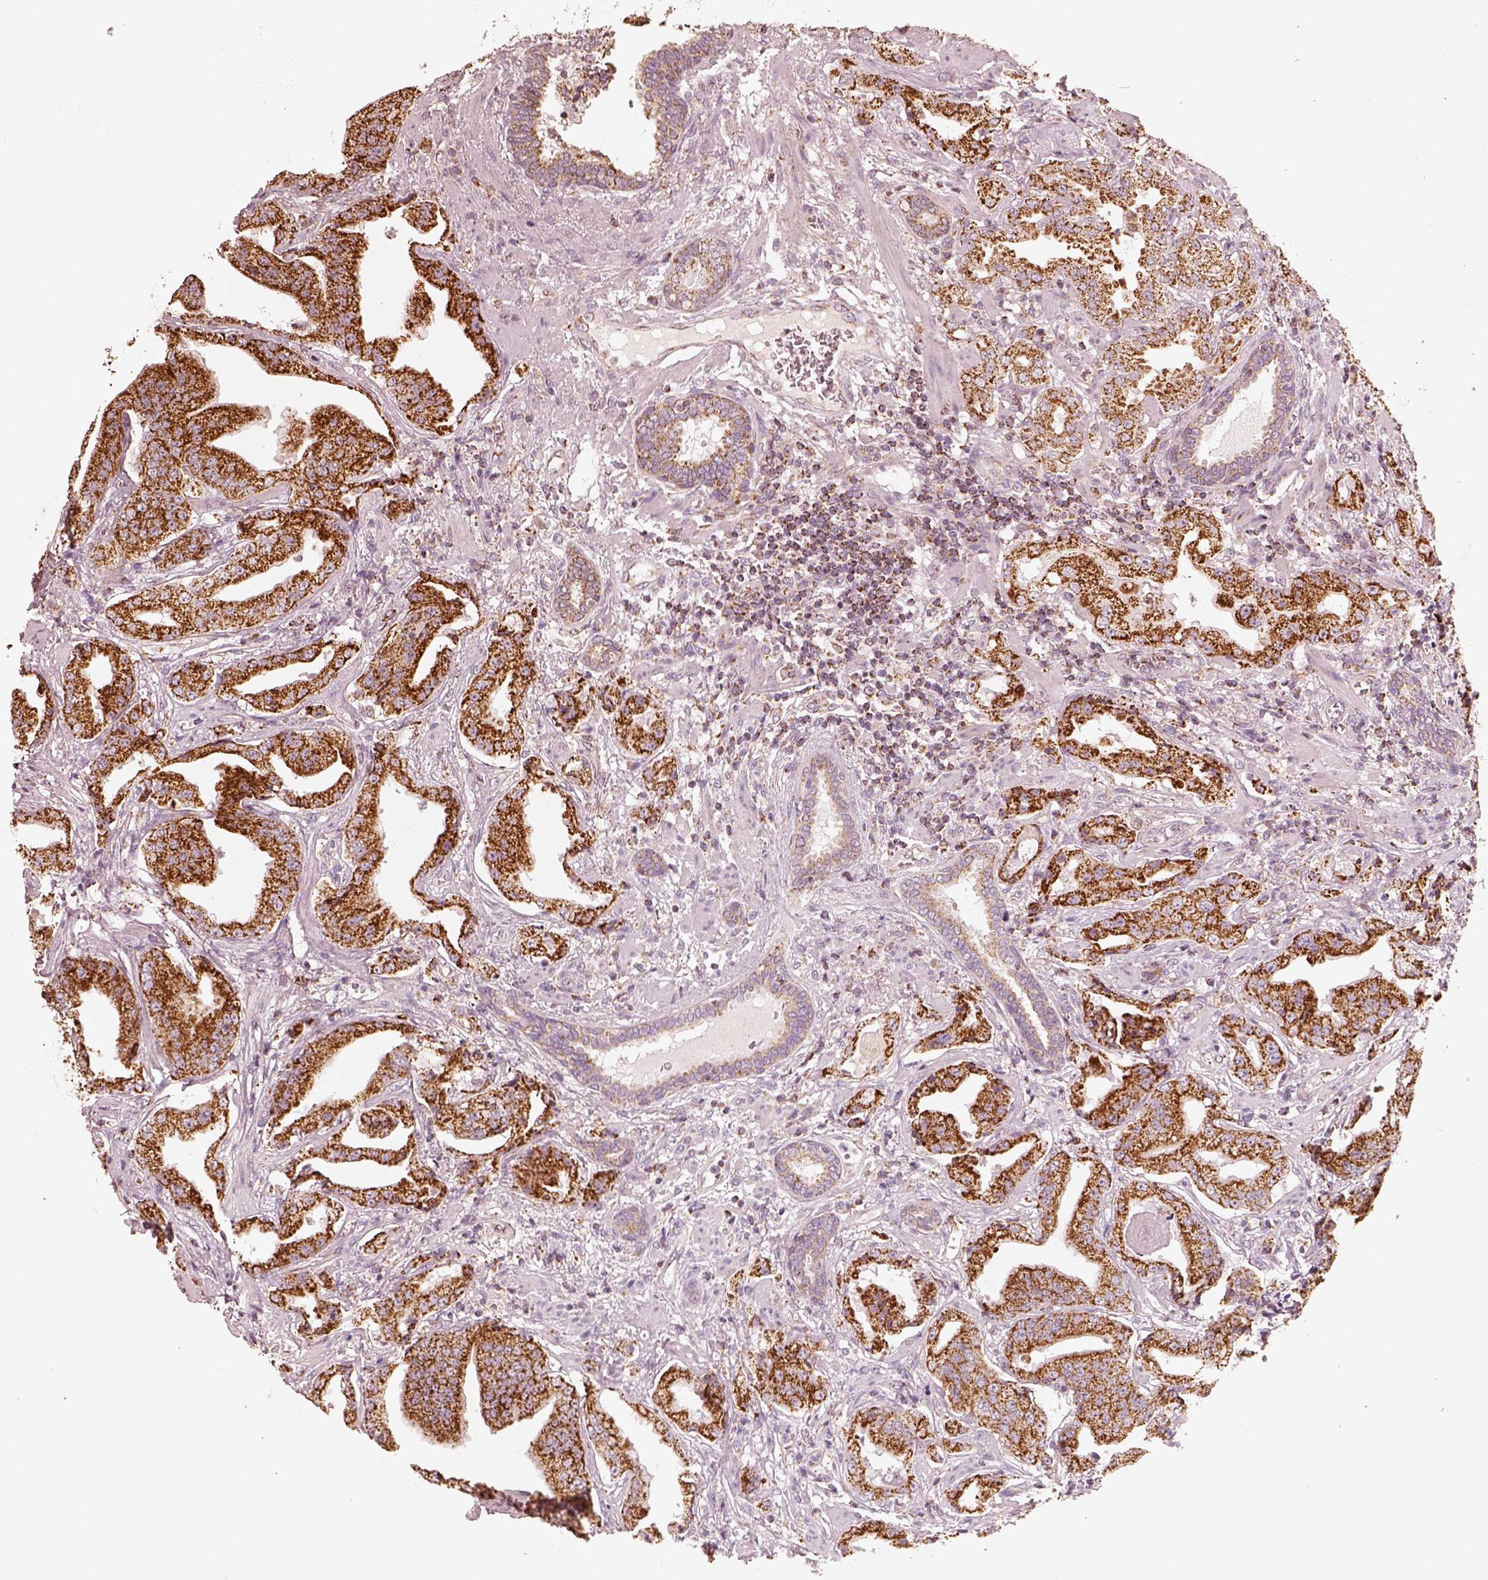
{"staining": {"intensity": "strong", "quantity": ">75%", "location": "cytoplasmic/membranous"}, "tissue": "prostate cancer", "cell_type": "Tumor cells", "image_type": "cancer", "snomed": [{"axis": "morphology", "description": "Adenocarcinoma, Low grade"}, {"axis": "topography", "description": "Prostate"}], "caption": "Human low-grade adenocarcinoma (prostate) stained with a protein marker shows strong staining in tumor cells.", "gene": "ENTPD6", "patient": {"sex": "male", "age": 62}}